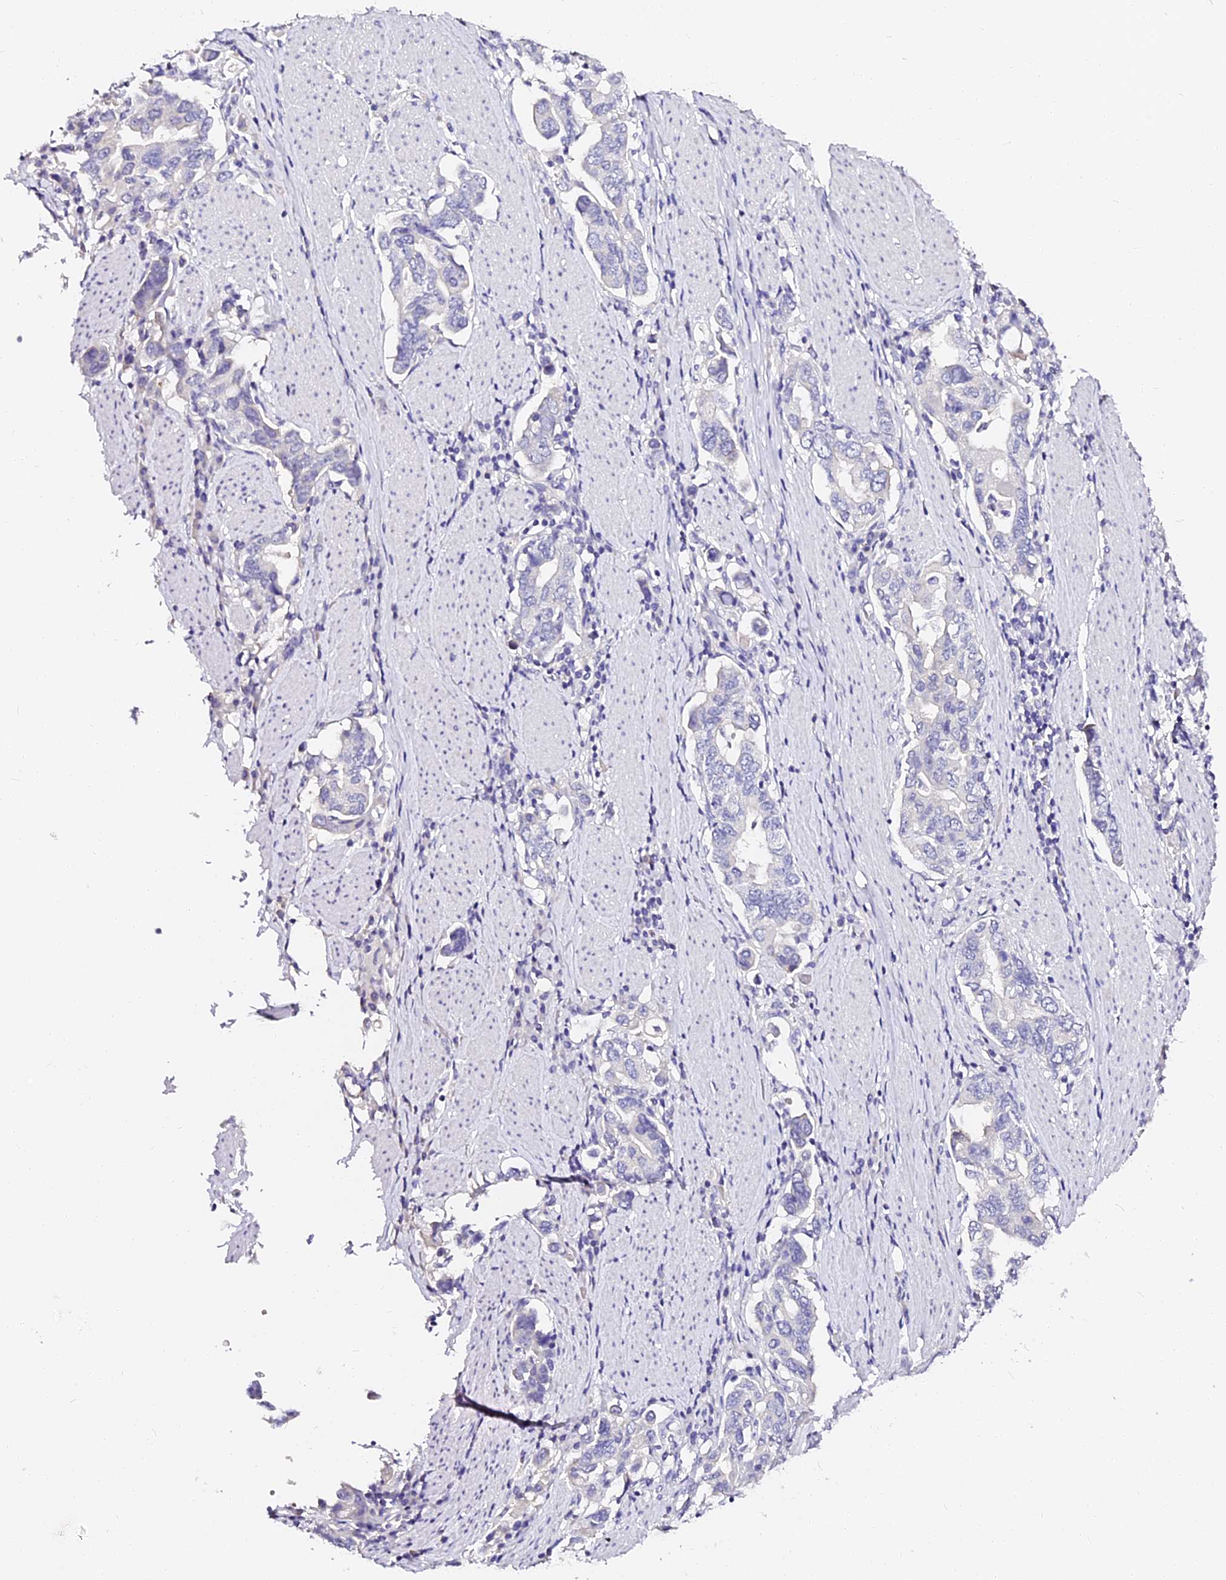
{"staining": {"intensity": "negative", "quantity": "none", "location": "none"}, "tissue": "stomach cancer", "cell_type": "Tumor cells", "image_type": "cancer", "snomed": [{"axis": "morphology", "description": "Adenocarcinoma, NOS"}, {"axis": "topography", "description": "Stomach, upper"}, {"axis": "topography", "description": "Stomach"}], "caption": "Tumor cells show no significant staining in stomach cancer.", "gene": "VPS33B", "patient": {"sex": "male", "age": 62}}